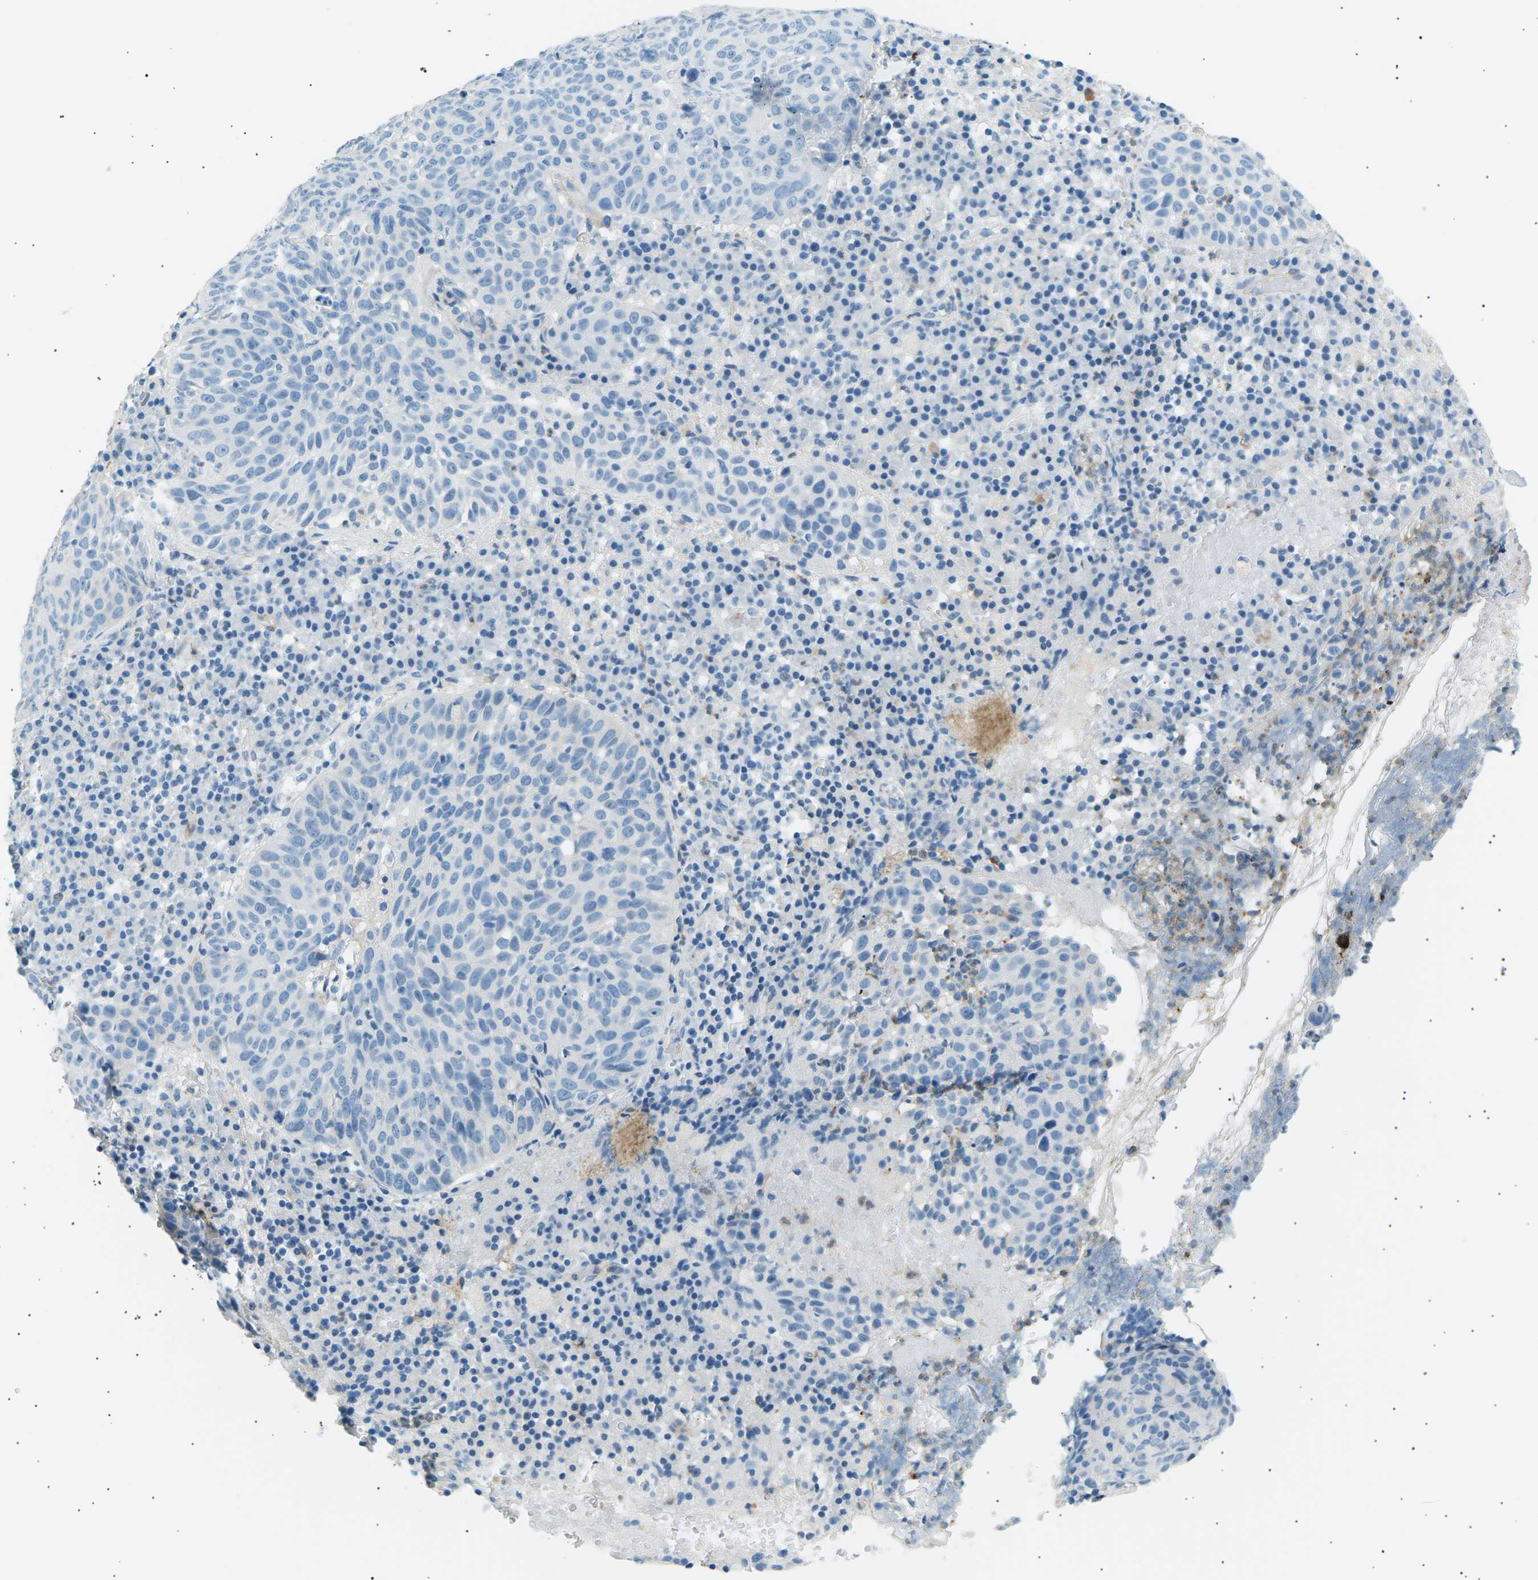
{"staining": {"intensity": "negative", "quantity": "none", "location": "none"}, "tissue": "skin cancer", "cell_type": "Tumor cells", "image_type": "cancer", "snomed": [{"axis": "morphology", "description": "Squamous cell carcinoma in situ, NOS"}, {"axis": "morphology", "description": "Squamous cell carcinoma, NOS"}, {"axis": "topography", "description": "Skin"}], "caption": "An IHC histopathology image of skin squamous cell carcinoma in situ is shown. There is no staining in tumor cells of skin squamous cell carcinoma in situ.", "gene": "SEPTIN5", "patient": {"sex": "male", "age": 93}}